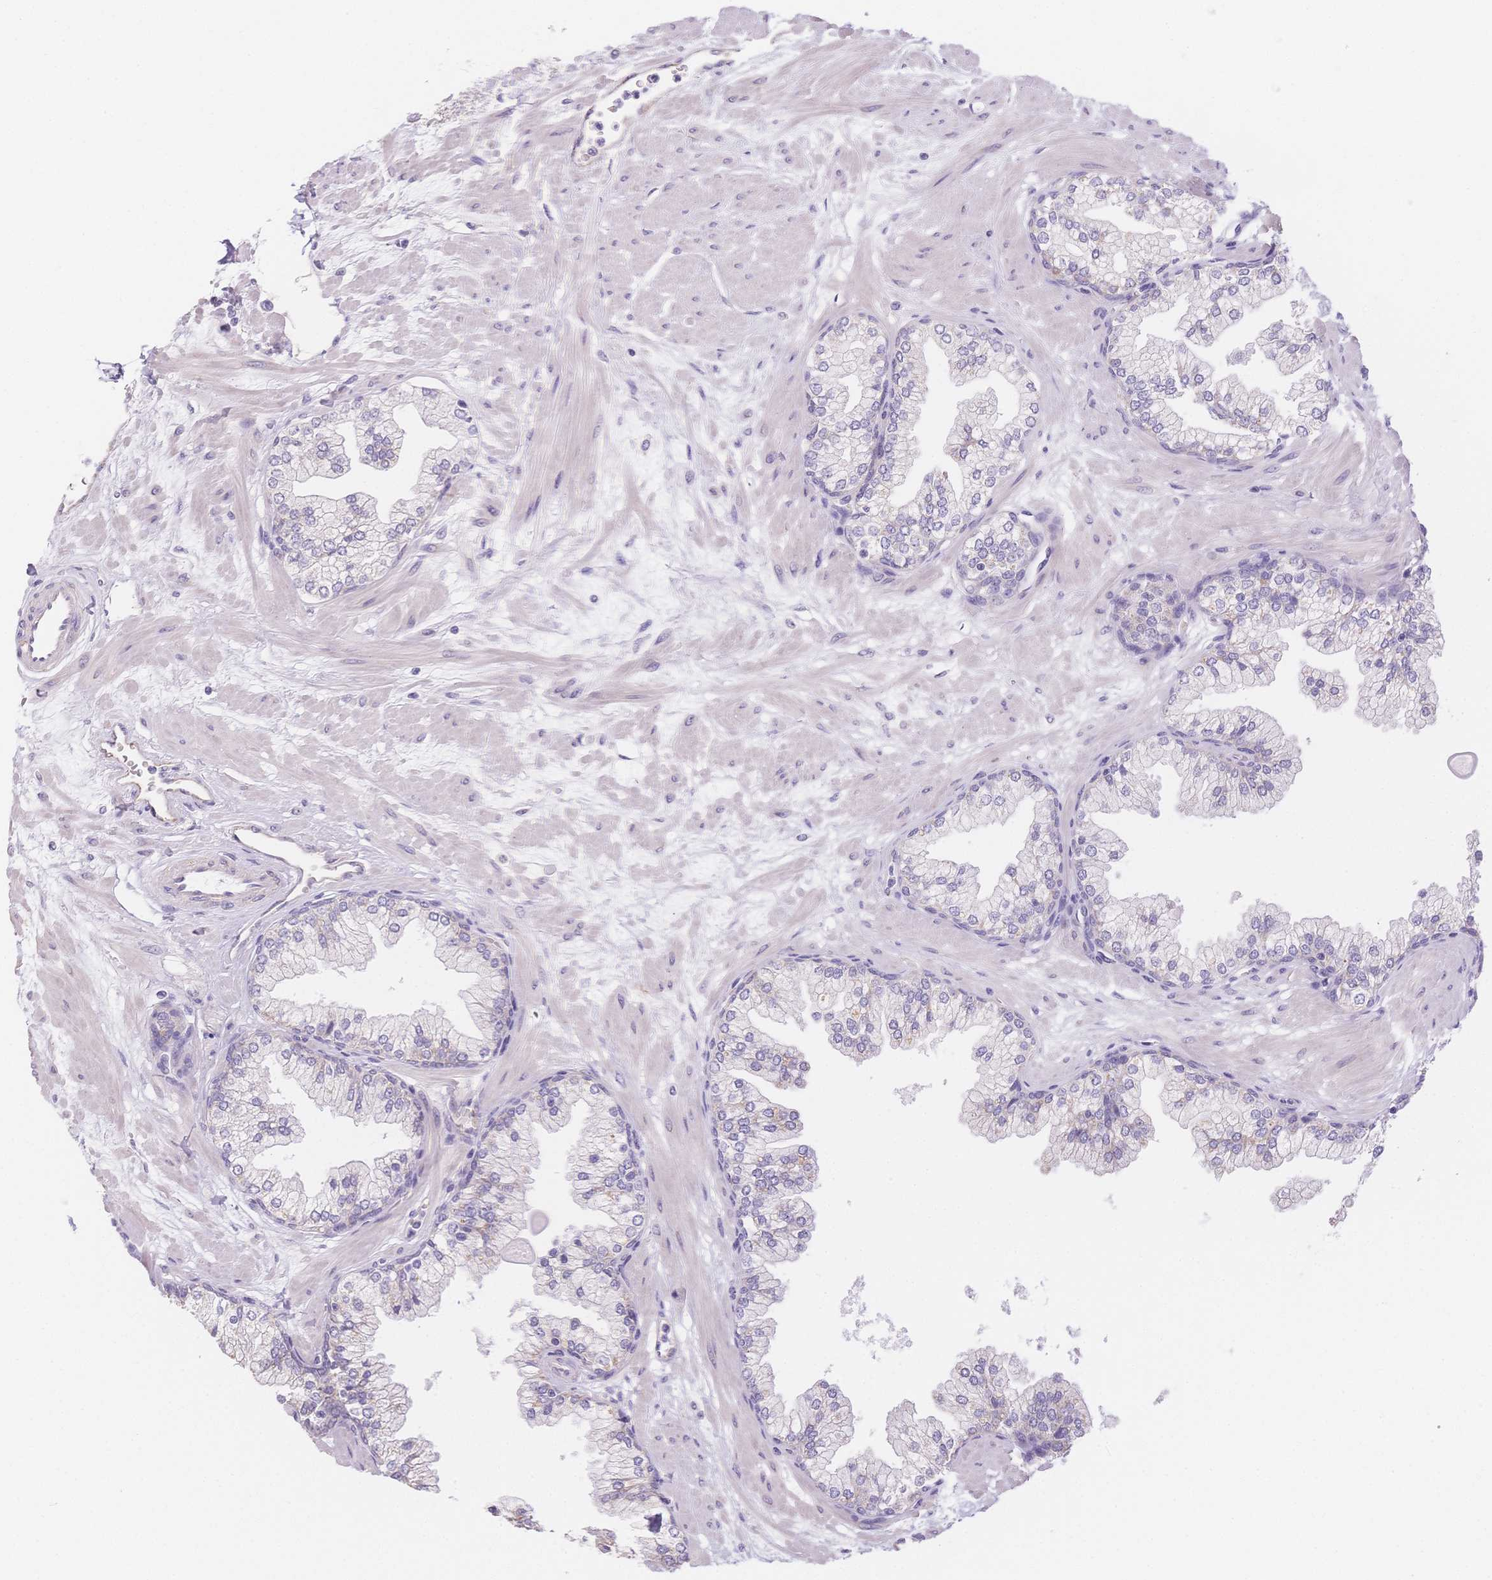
{"staining": {"intensity": "negative", "quantity": "none", "location": "none"}, "tissue": "prostate", "cell_type": "Glandular cells", "image_type": "normal", "snomed": [{"axis": "morphology", "description": "Normal tissue, NOS"}, {"axis": "topography", "description": "Prostate"}, {"axis": "topography", "description": "Peripheral nerve tissue"}], "caption": "High power microscopy image of an IHC photomicrograph of benign prostate, revealing no significant expression in glandular cells.", "gene": "SMYD1", "patient": {"sex": "male", "age": 61}}